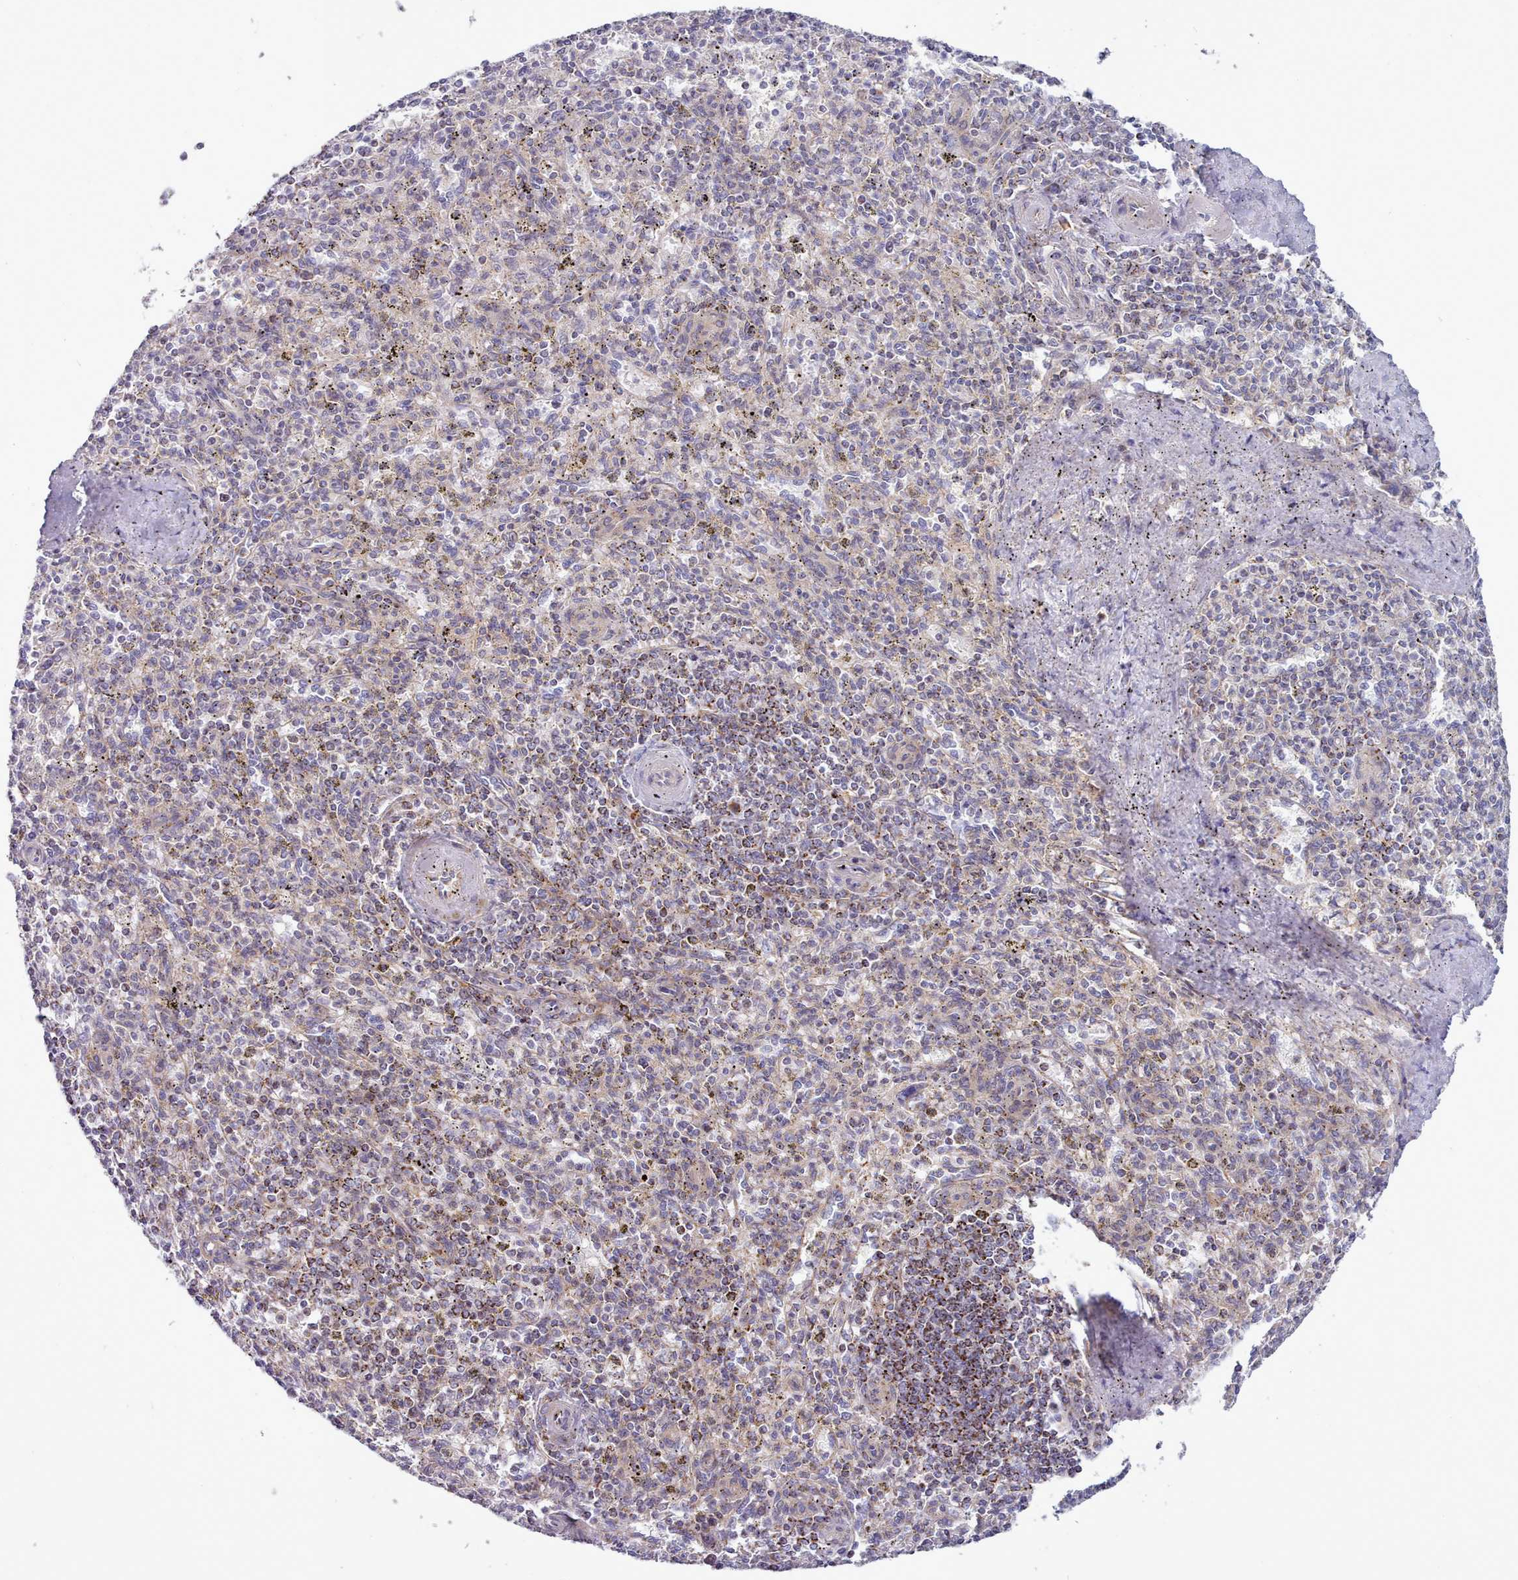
{"staining": {"intensity": "weak", "quantity": "<25%", "location": "cytoplasmic/membranous"}, "tissue": "spleen", "cell_type": "Cells in red pulp", "image_type": "normal", "snomed": [{"axis": "morphology", "description": "Normal tissue, NOS"}, {"axis": "topography", "description": "Spleen"}], "caption": "The IHC photomicrograph has no significant expression in cells in red pulp of spleen.", "gene": "MRPL21", "patient": {"sex": "male", "age": 72}}